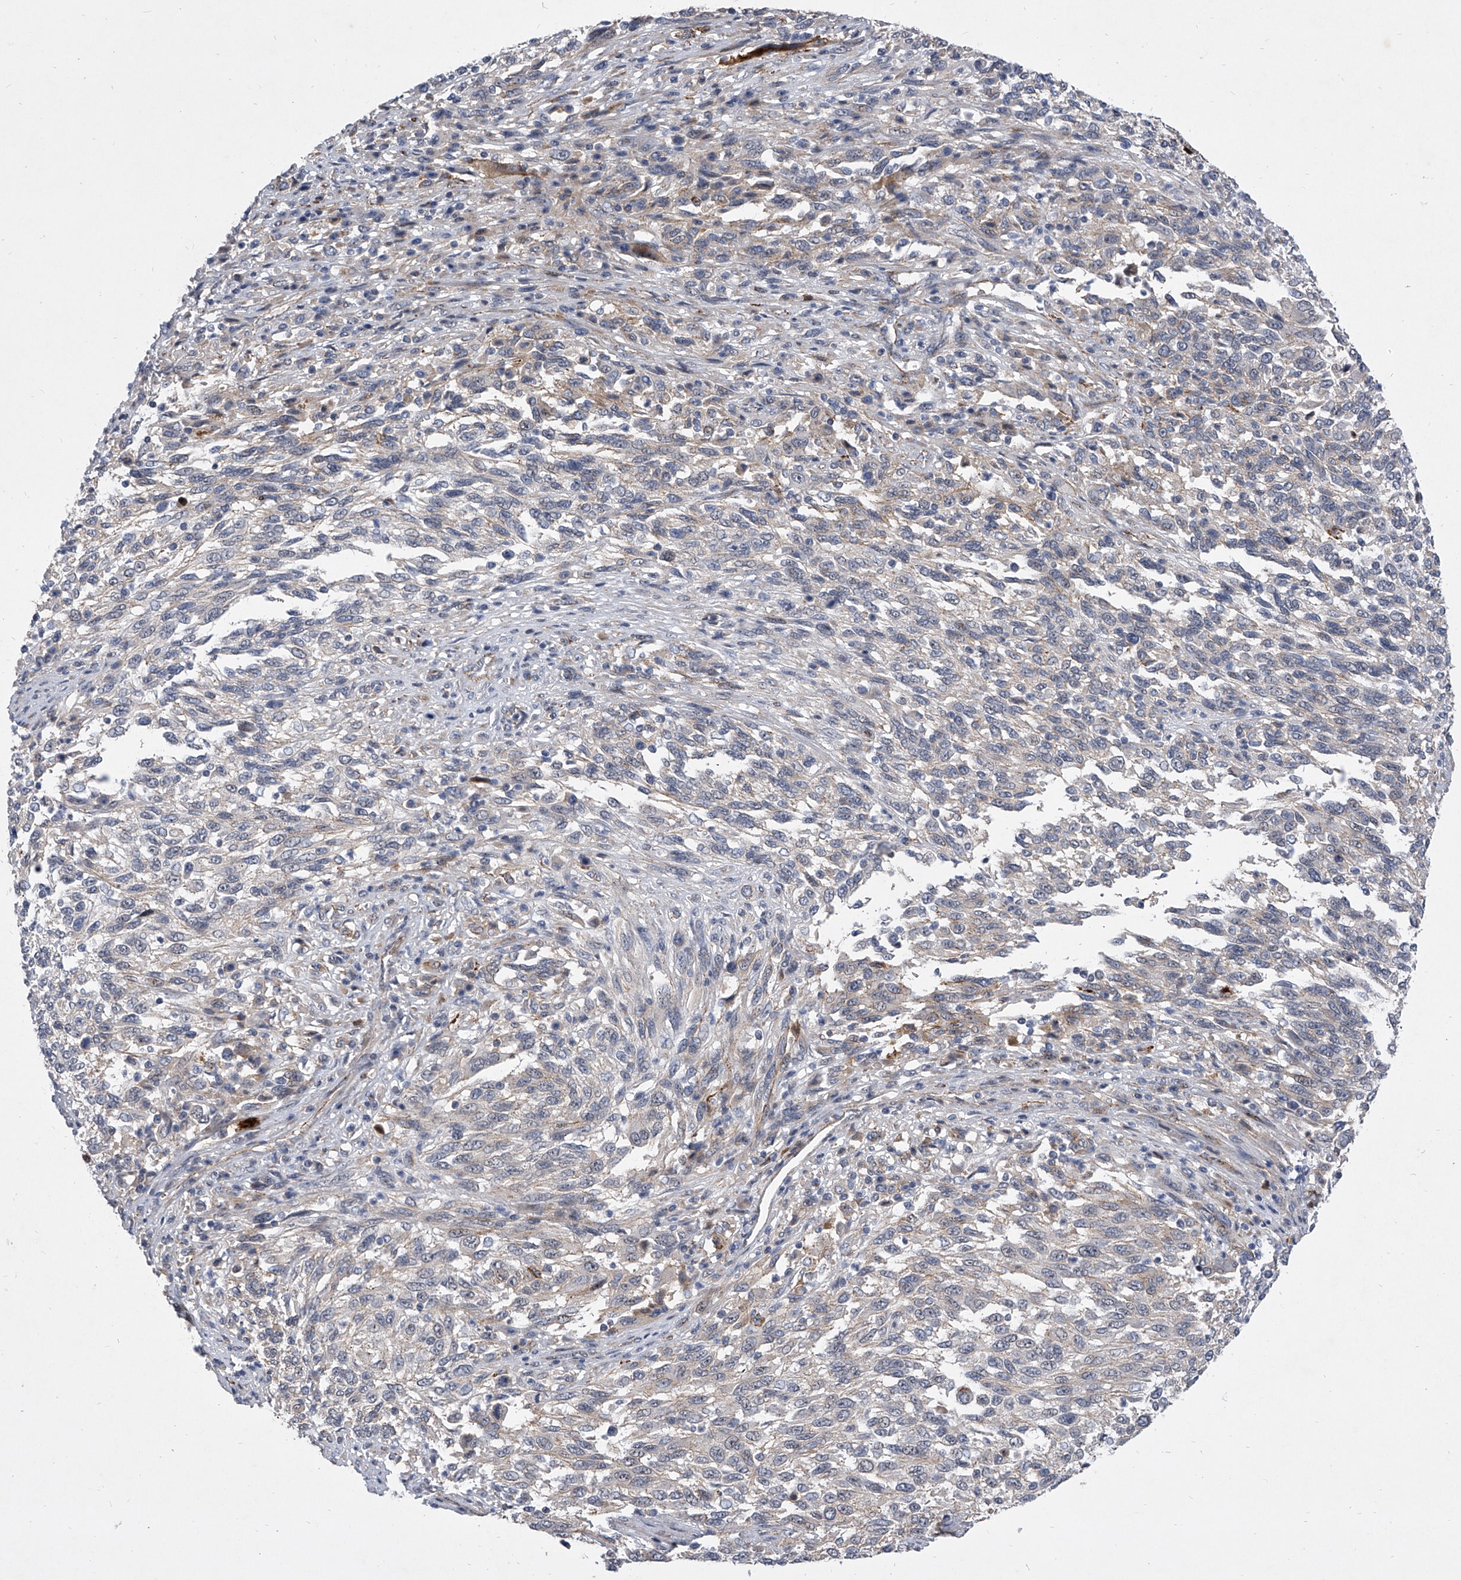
{"staining": {"intensity": "negative", "quantity": "none", "location": "none"}, "tissue": "melanoma", "cell_type": "Tumor cells", "image_type": "cancer", "snomed": [{"axis": "morphology", "description": "Malignant melanoma, Metastatic site"}, {"axis": "topography", "description": "Lymph node"}], "caption": "Human melanoma stained for a protein using IHC demonstrates no positivity in tumor cells.", "gene": "MINDY4", "patient": {"sex": "male", "age": 61}}